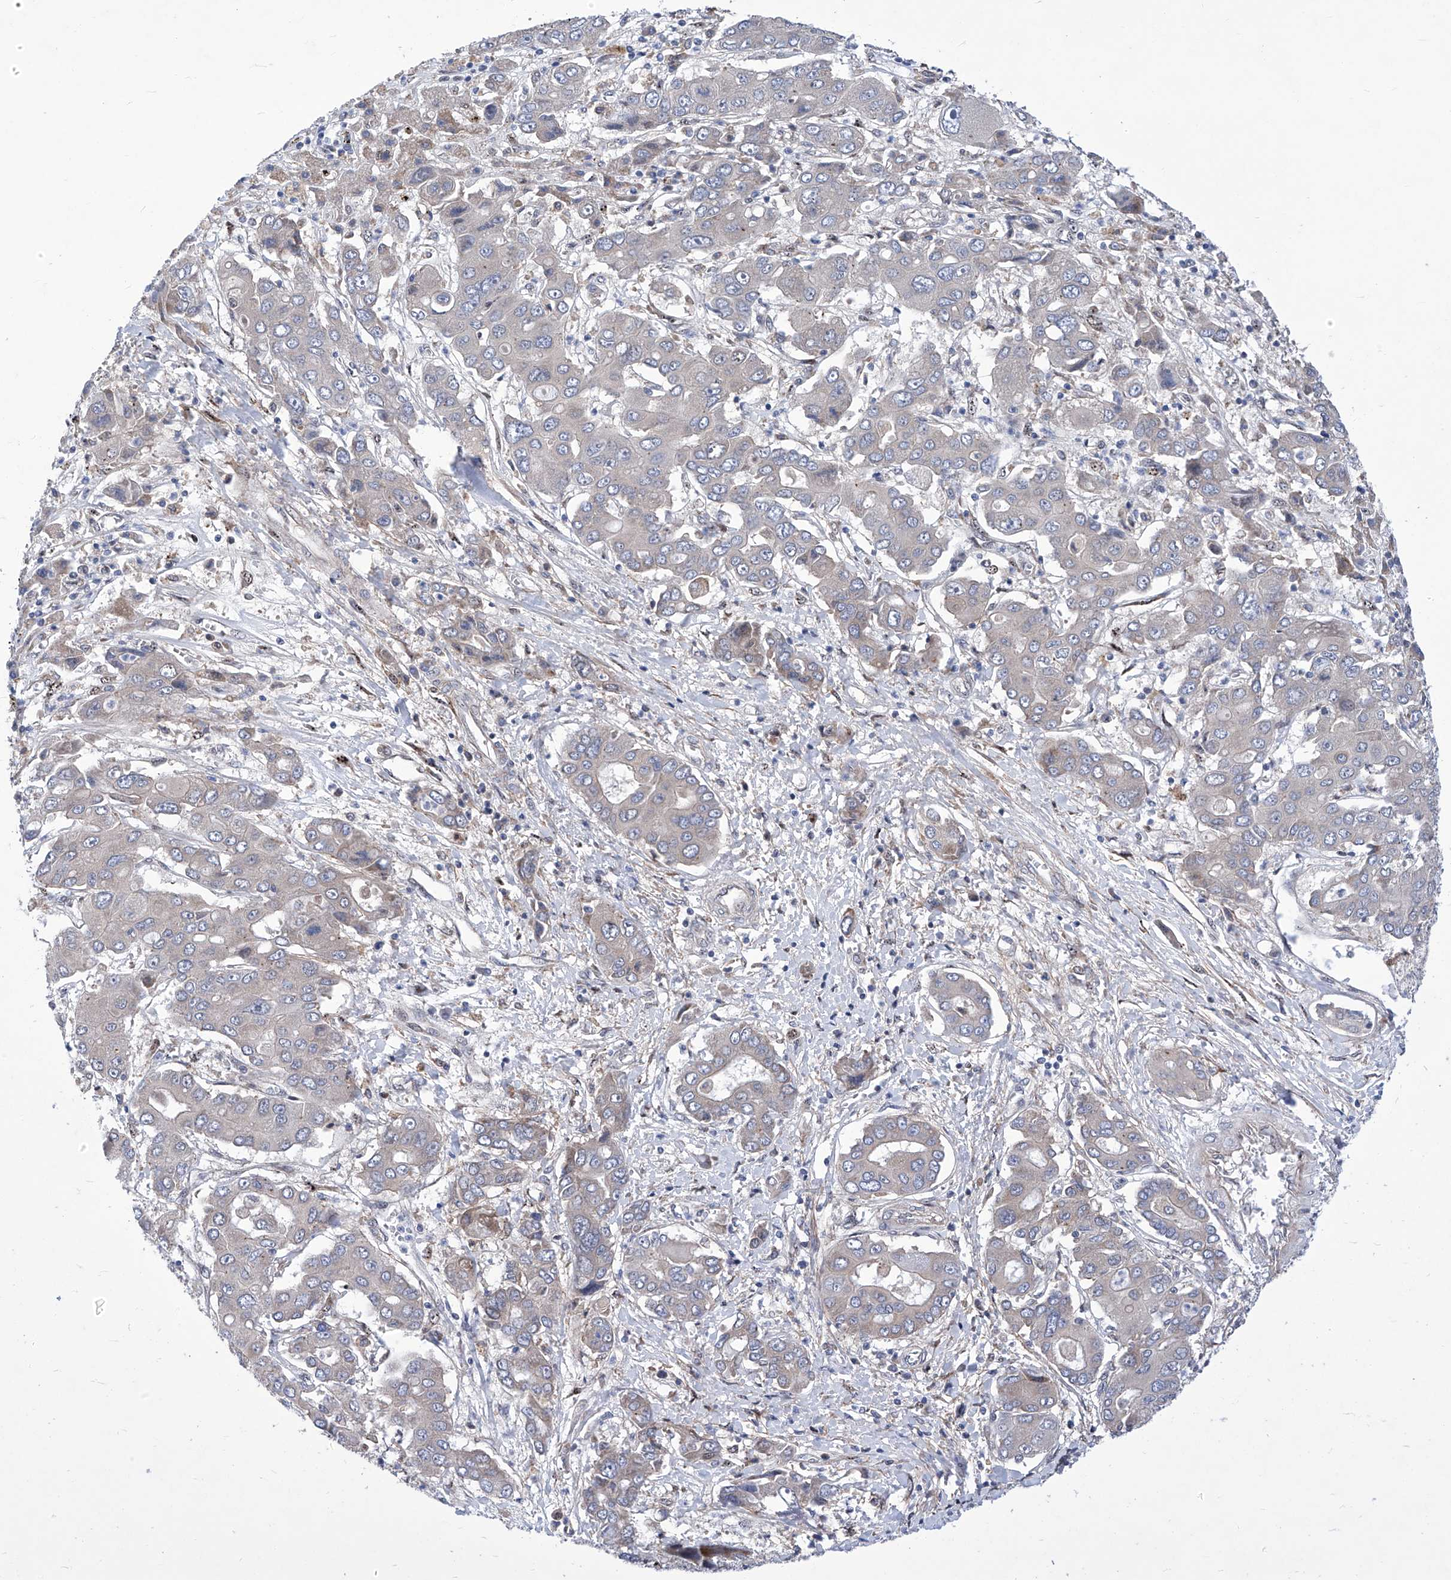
{"staining": {"intensity": "negative", "quantity": "none", "location": "none"}, "tissue": "liver cancer", "cell_type": "Tumor cells", "image_type": "cancer", "snomed": [{"axis": "morphology", "description": "Cholangiocarcinoma"}, {"axis": "topography", "description": "Liver"}], "caption": "The micrograph displays no significant staining in tumor cells of liver cancer.", "gene": "KTI12", "patient": {"sex": "male", "age": 67}}